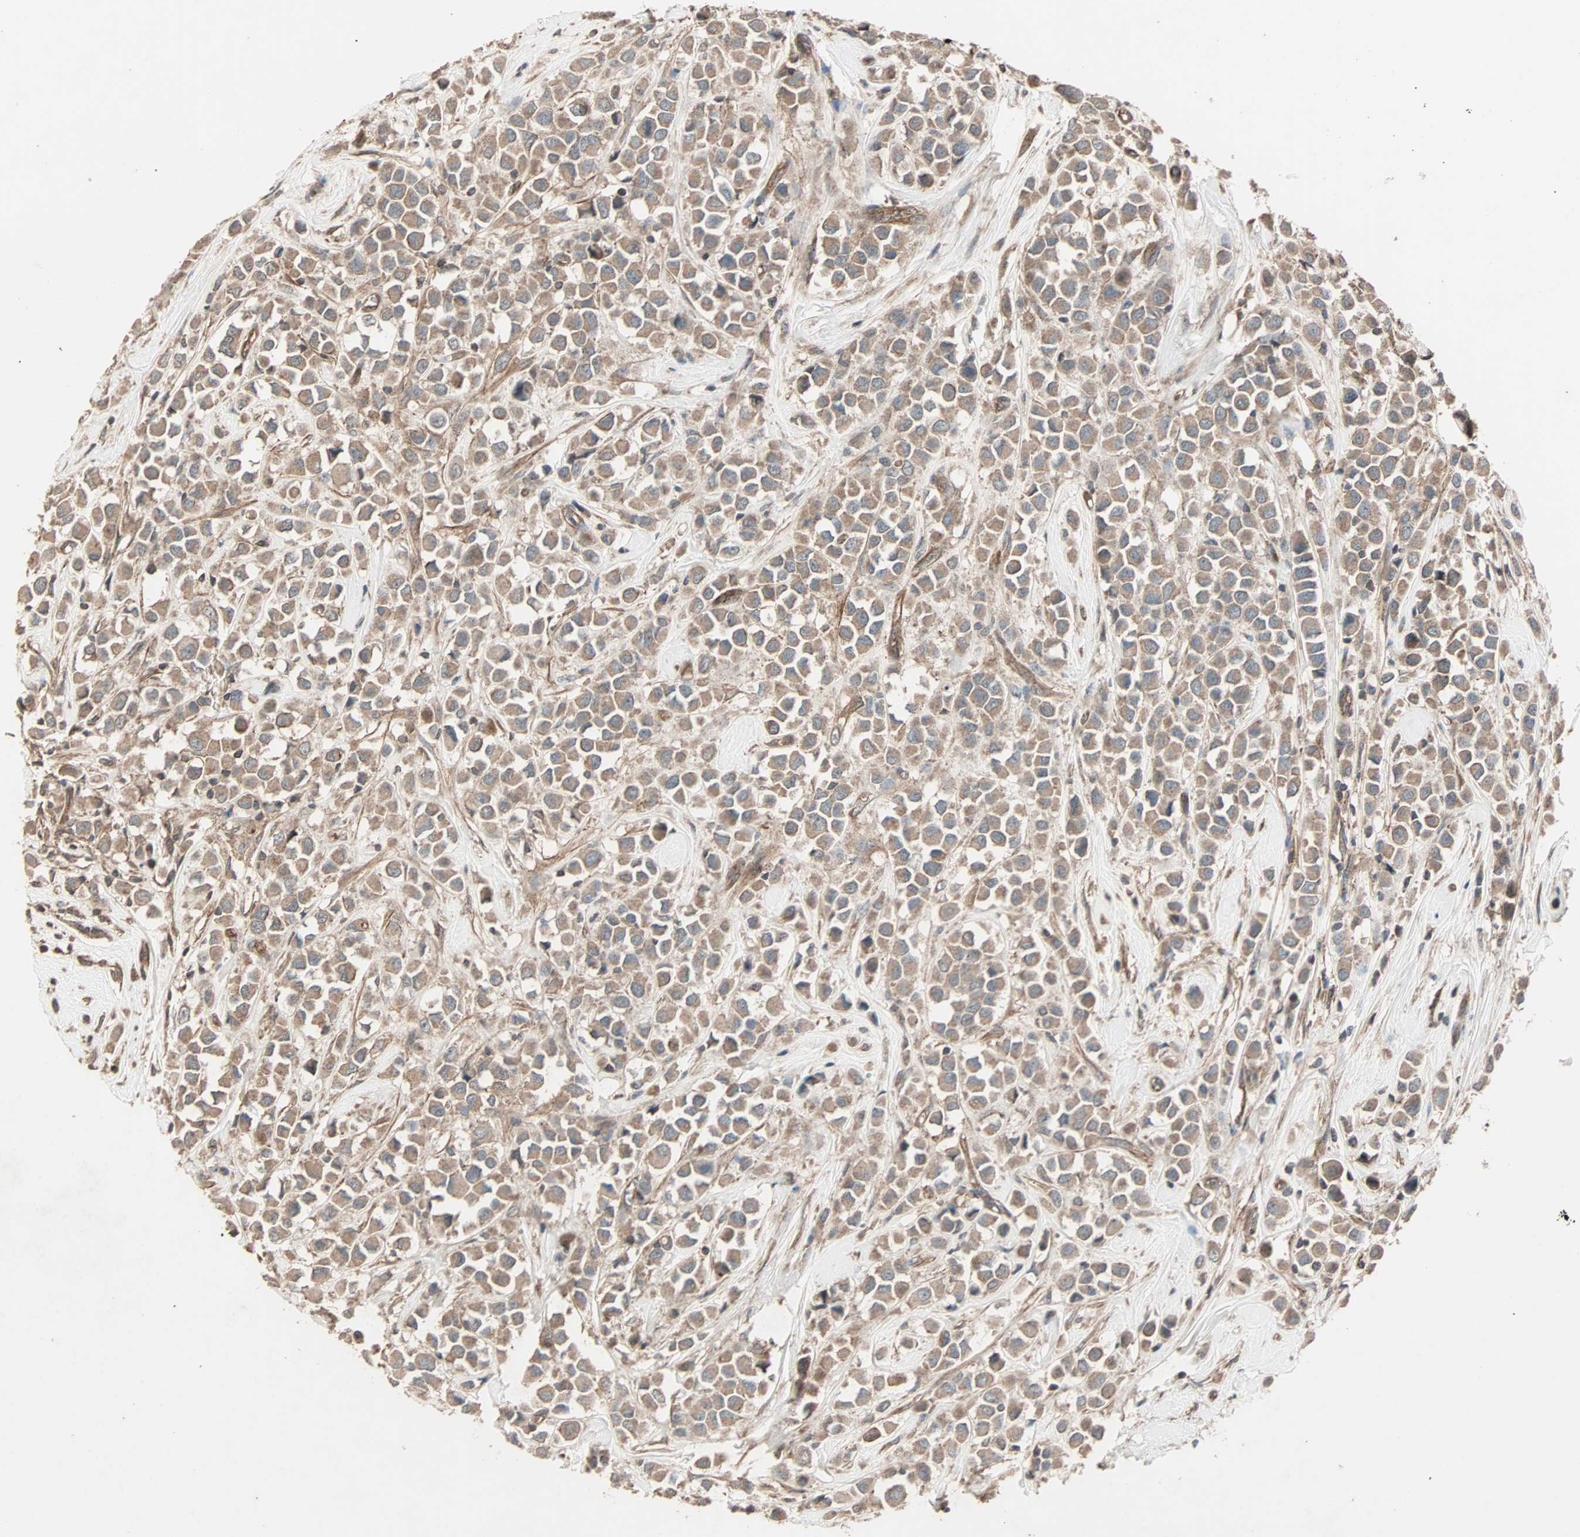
{"staining": {"intensity": "moderate", "quantity": ">75%", "location": "cytoplasmic/membranous"}, "tissue": "breast cancer", "cell_type": "Tumor cells", "image_type": "cancer", "snomed": [{"axis": "morphology", "description": "Duct carcinoma"}, {"axis": "topography", "description": "Breast"}], "caption": "Breast intraductal carcinoma was stained to show a protein in brown. There is medium levels of moderate cytoplasmic/membranous positivity in approximately >75% of tumor cells.", "gene": "GCK", "patient": {"sex": "female", "age": 61}}